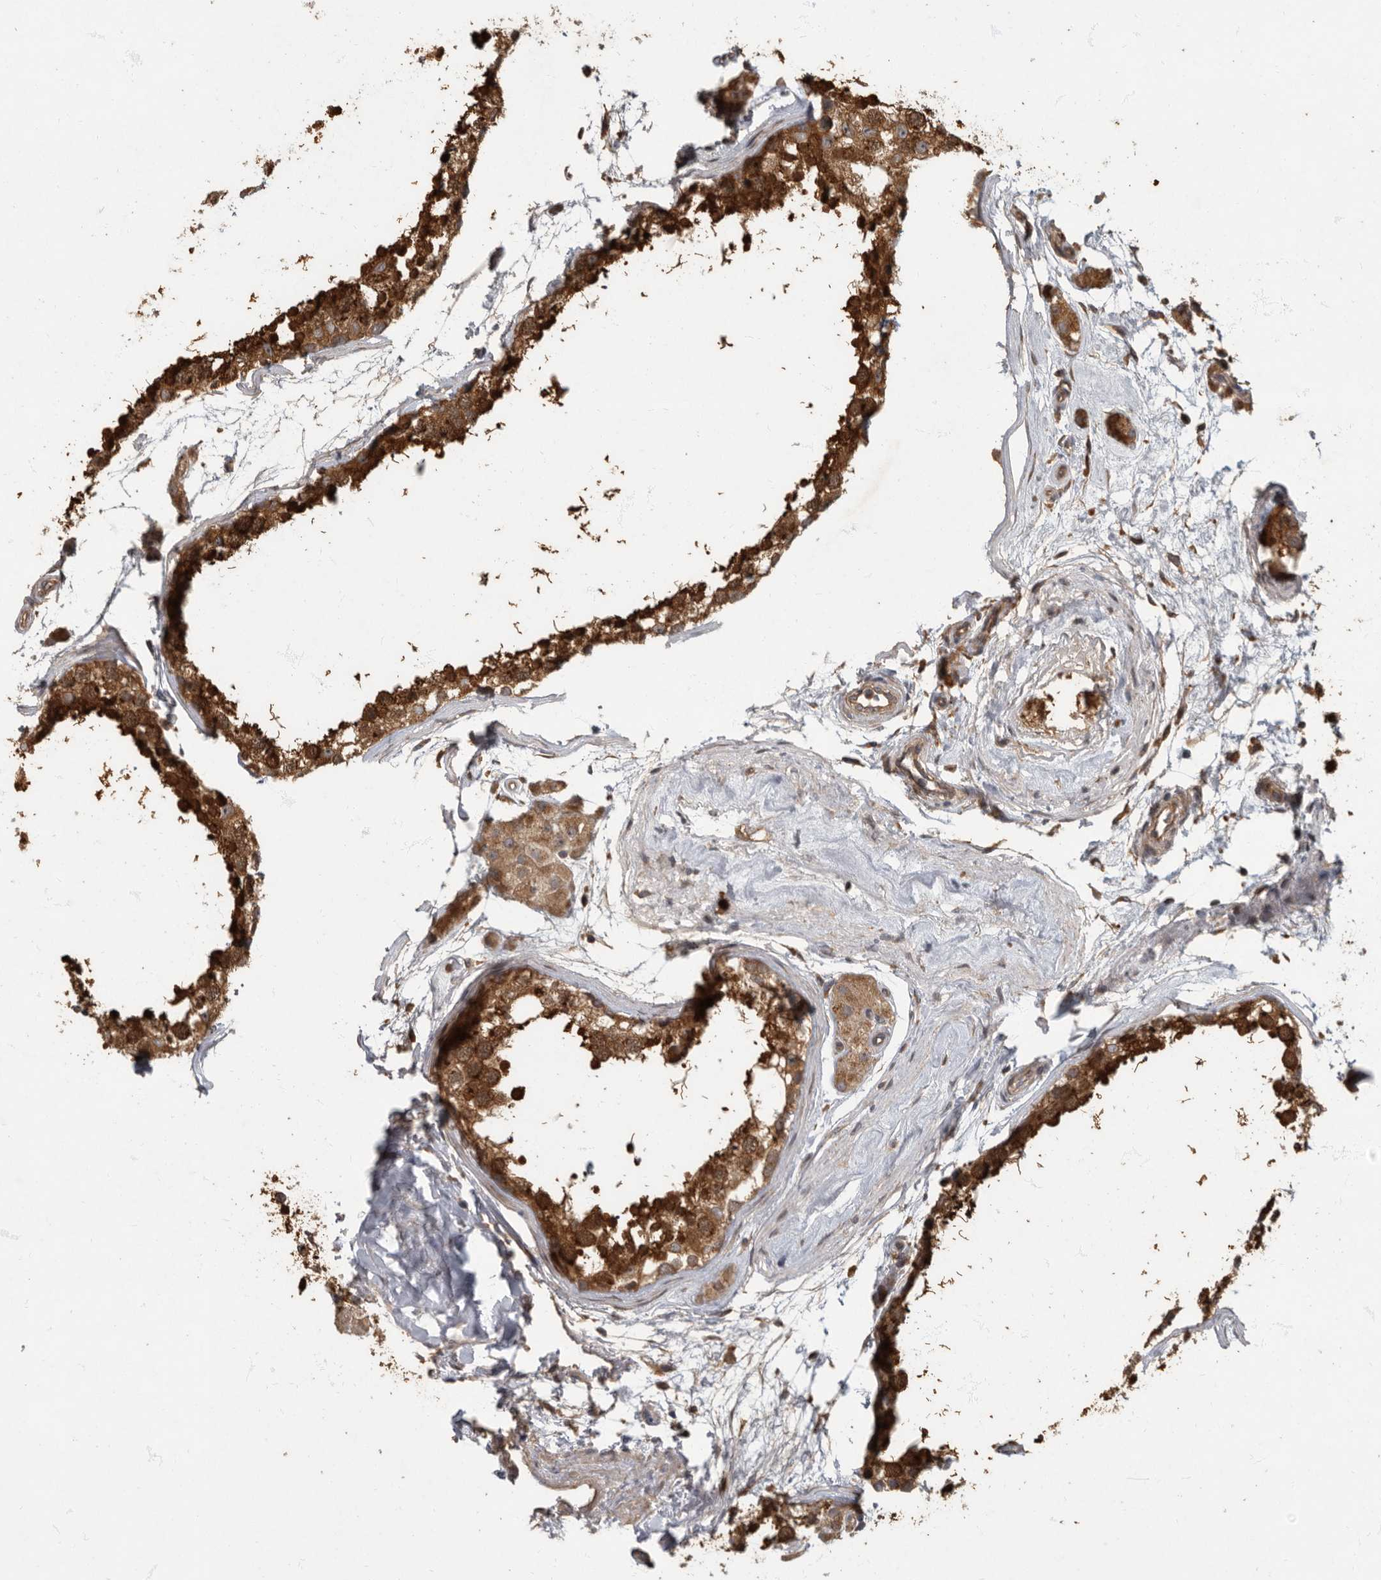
{"staining": {"intensity": "strong", "quantity": ">75%", "location": "cytoplasmic/membranous"}, "tissue": "testis", "cell_type": "Cells in seminiferous ducts", "image_type": "normal", "snomed": [{"axis": "morphology", "description": "Normal tissue, NOS"}, {"axis": "topography", "description": "Testis"}], "caption": "IHC micrograph of benign testis: testis stained using IHC demonstrates high levels of strong protein expression localized specifically in the cytoplasmic/membranous of cells in seminiferous ducts, appearing as a cytoplasmic/membranous brown color.", "gene": "IQCK", "patient": {"sex": "male", "age": 56}}